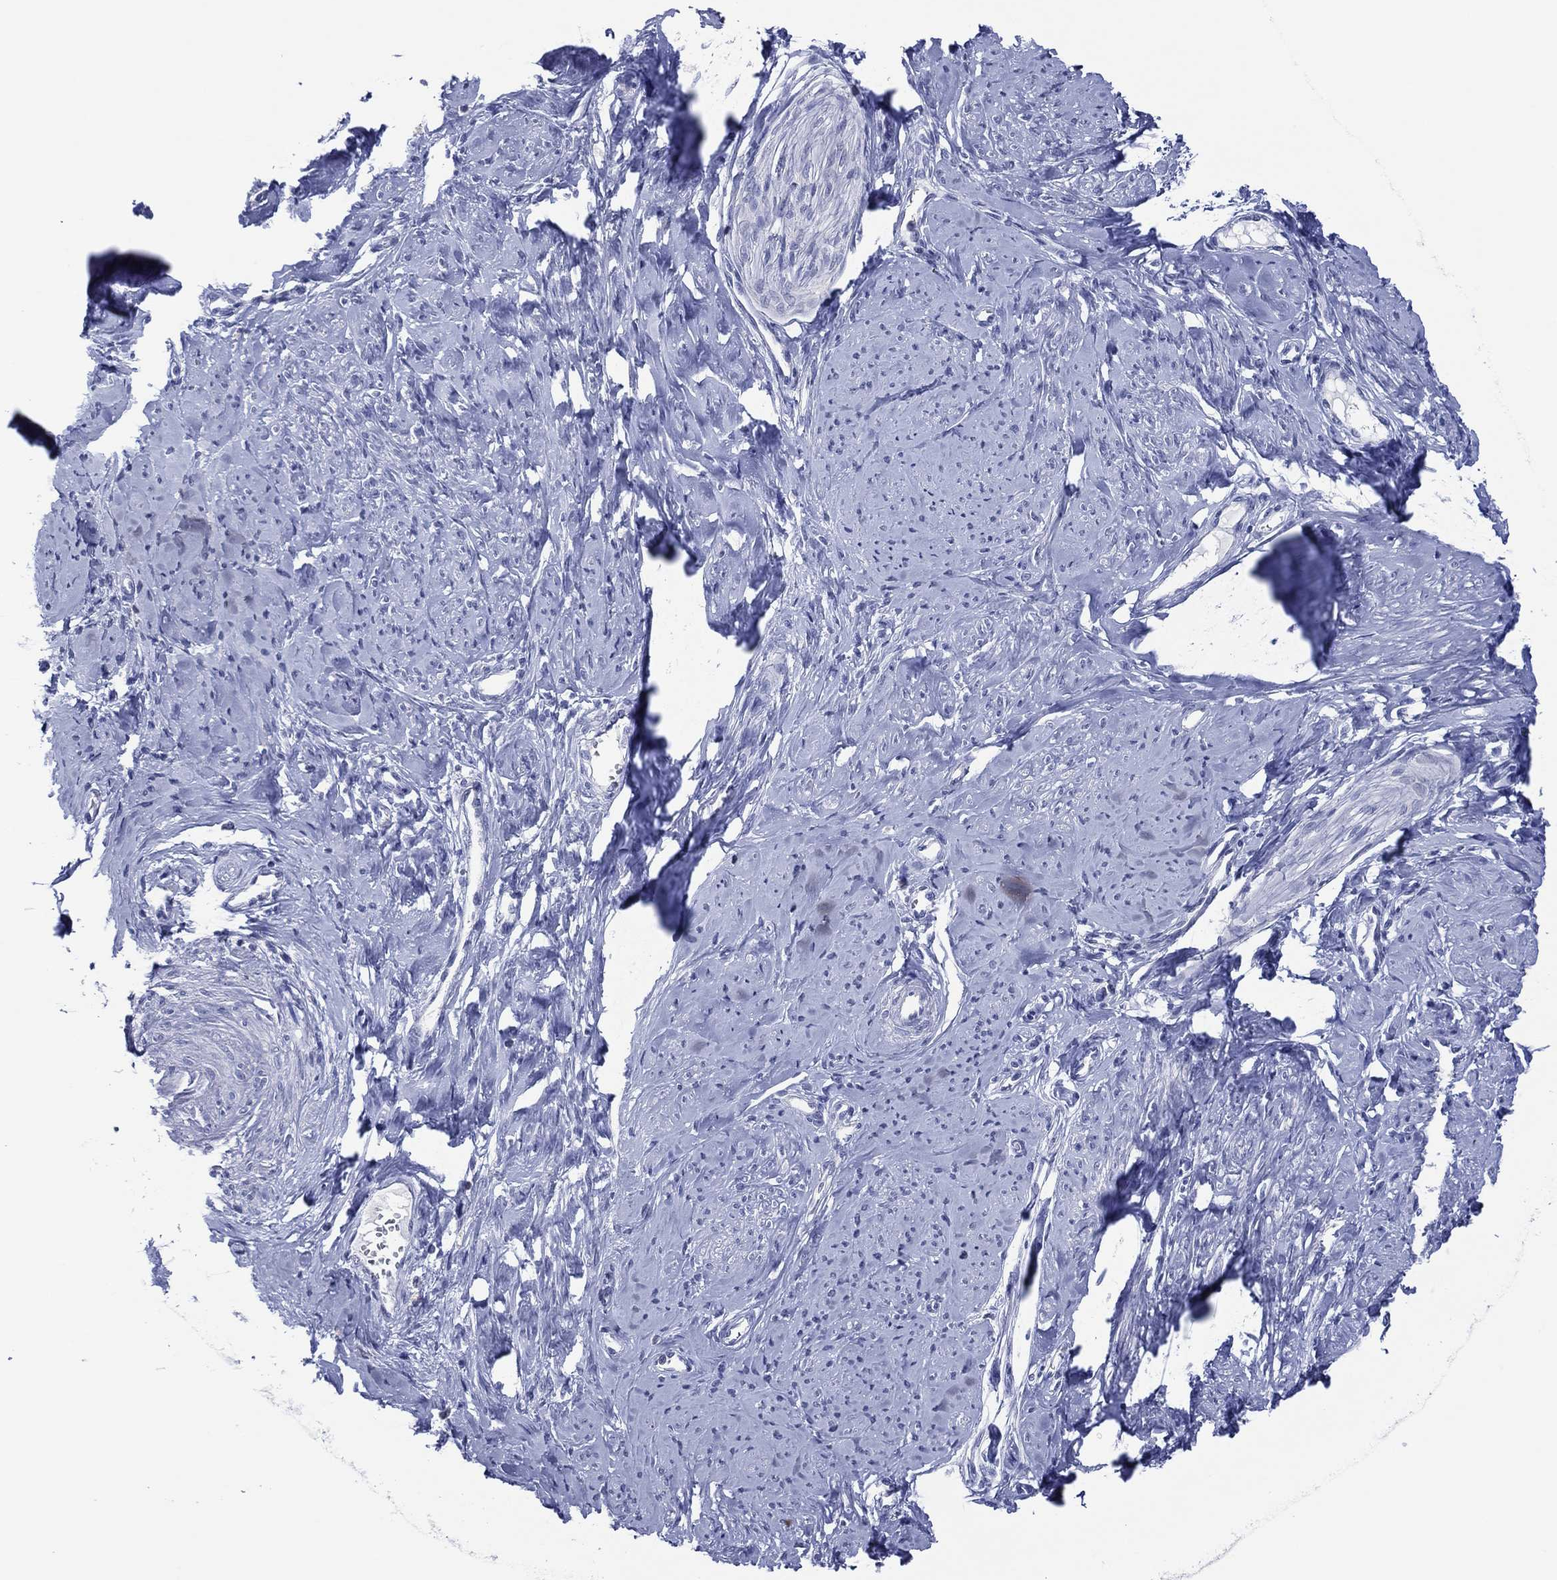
{"staining": {"intensity": "negative", "quantity": "none", "location": "none"}, "tissue": "smooth muscle", "cell_type": "Smooth muscle cells", "image_type": "normal", "snomed": [{"axis": "morphology", "description": "Normal tissue, NOS"}, {"axis": "topography", "description": "Smooth muscle"}], "caption": "DAB (3,3'-diaminobenzidine) immunohistochemical staining of benign human smooth muscle shows no significant expression in smooth muscle cells. Brightfield microscopy of immunohistochemistry (IHC) stained with DAB (3,3'-diaminobenzidine) (brown) and hematoxylin (blue), captured at high magnification.", "gene": "TRIM31", "patient": {"sex": "female", "age": 48}}